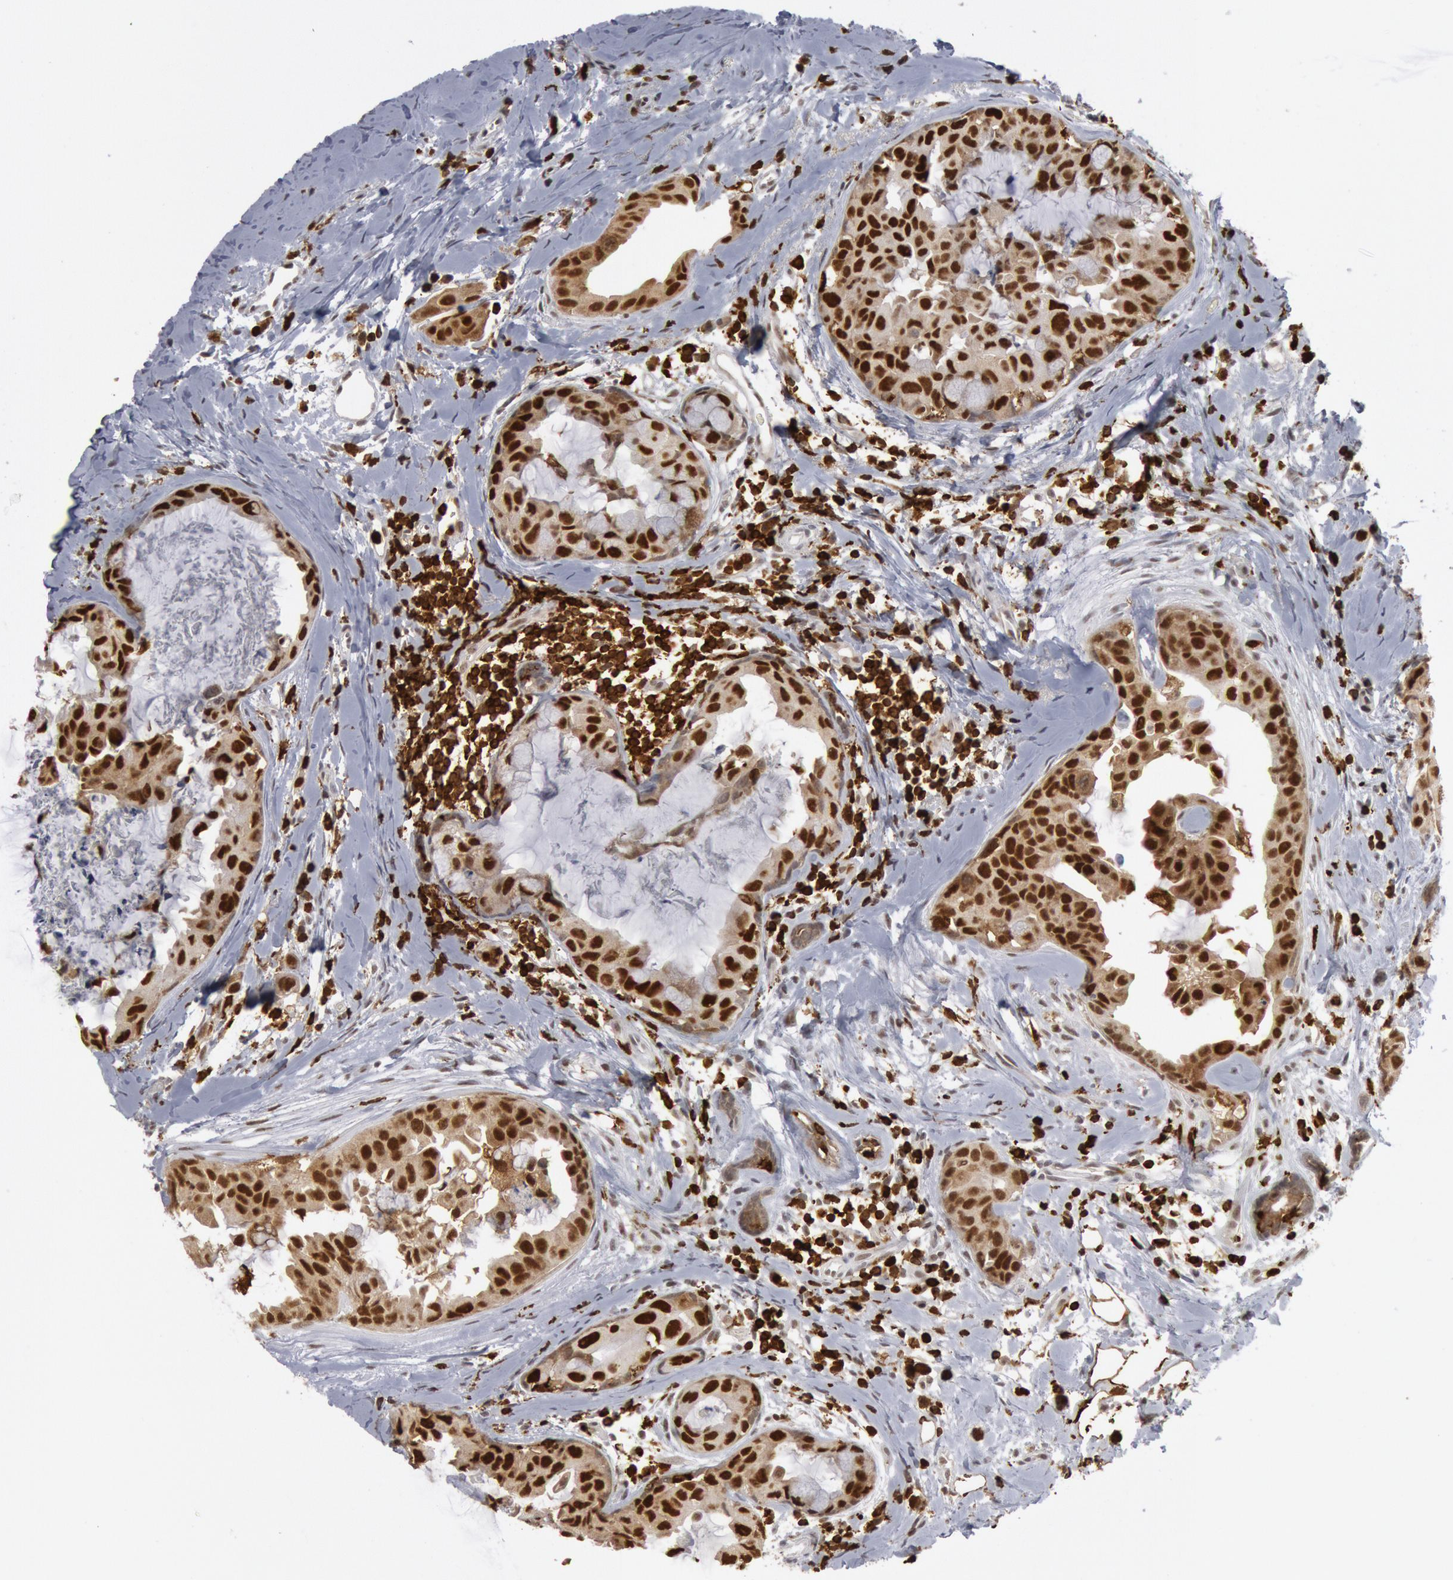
{"staining": {"intensity": "strong", "quantity": ">75%", "location": "nuclear"}, "tissue": "breast cancer", "cell_type": "Tumor cells", "image_type": "cancer", "snomed": [{"axis": "morphology", "description": "Duct carcinoma"}, {"axis": "topography", "description": "Breast"}], "caption": "The histopathology image shows a brown stain indicating the presence of a protein in the nuclear of tumor cells in breast infiltrating ductal carcinoma.", "gene": "PTPN6", "patient": {"sex": "female", "age": 40}}